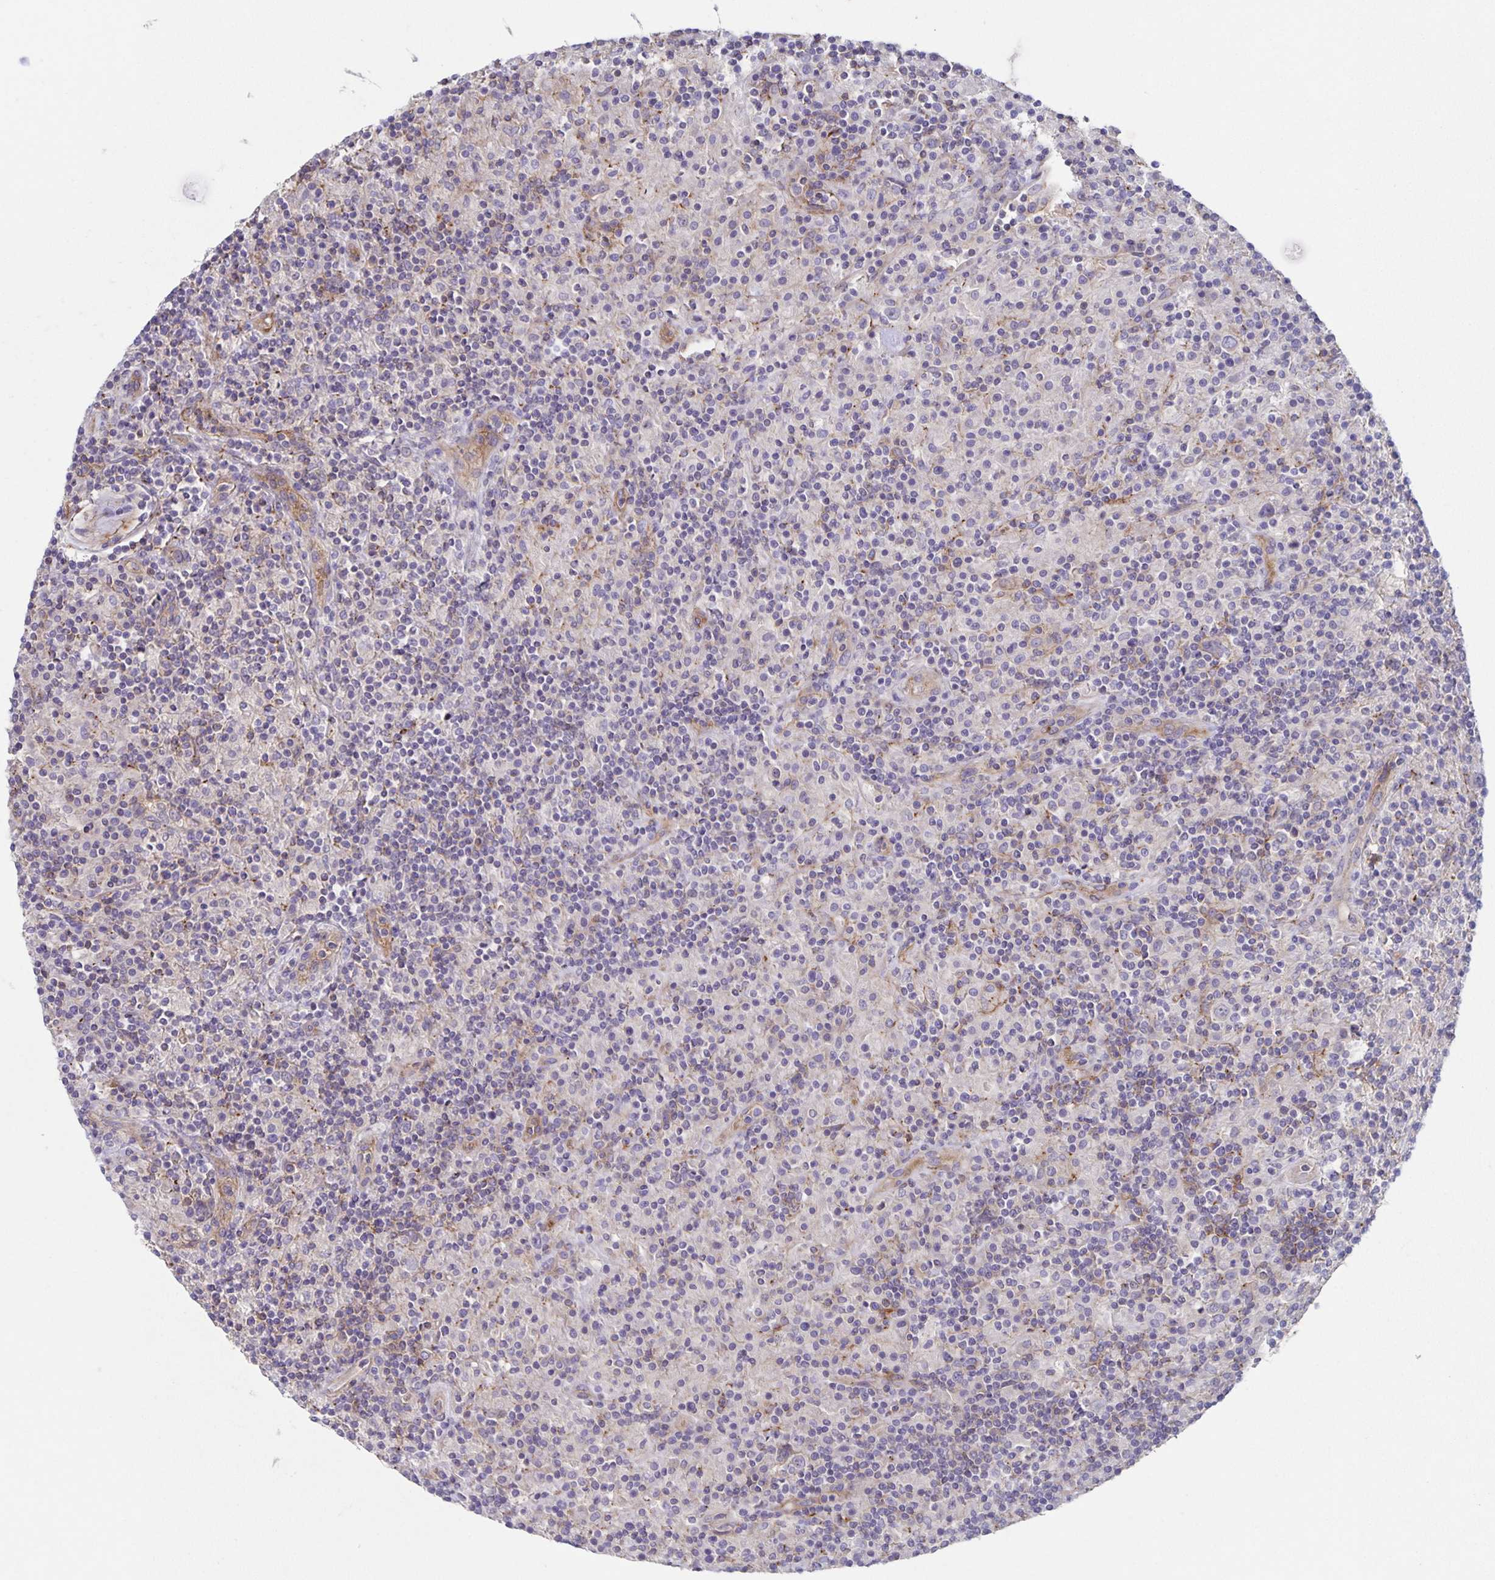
{"staining": {"intensity": "negative", "quantity": "none", "location": "none"}, "tissue": "lymphoma", "cell_type": "Tumor cells", "image_type": "cancer", "snomed": [{"axis": "morphology", "description": "Hodgkin's disease, NOS"}, {"axis": "topography", "description": "Lymph node"}], "caption": "Immunohistochemistry of human lymphoma displays no expression in tumor cells.", "gene": "ITGA2", "patient": {"sex": "male", "age": 70}}